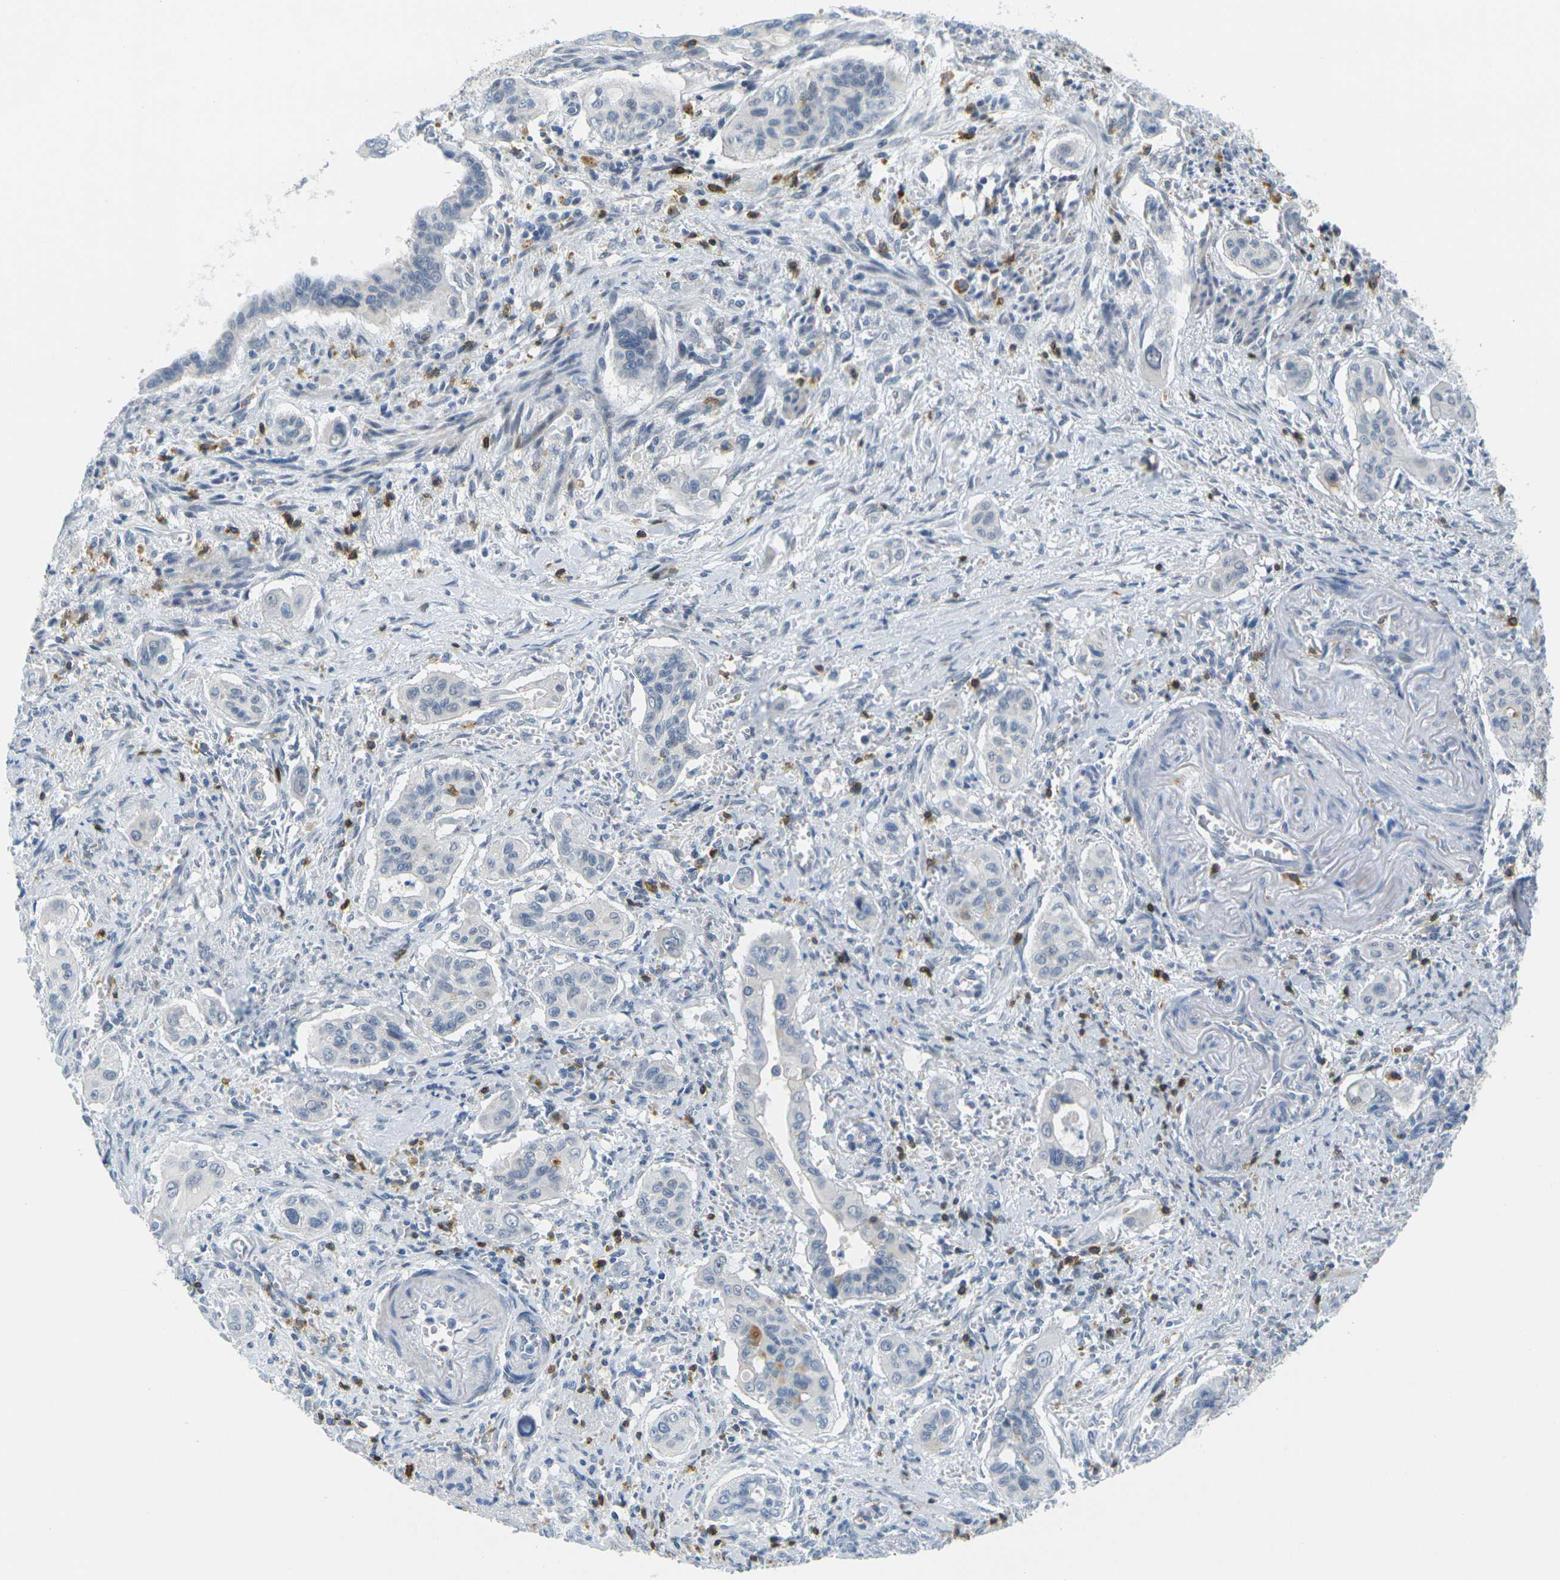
{"staining": {"intensity": "negative", "quantity": "none", "location": "none"}, "tissue": "pancreatic cancer", "cell_type": "Tumor cells", "image_type": "cancer", "snomed": [{"axis": "morphology", "description": "Adenocarcinoma, NOS"}, {"axis": "topography", "description": "Pancreas"}], "caption": "Protein analysis of pancreatic cancer (adenocarcinoma) shows no significant staining in tumor cells. (Immunohistochemistry, brightfield microscopy, high magnification).", "gene": "CD3D", "patient": {"sex": "male", "age": 77}}